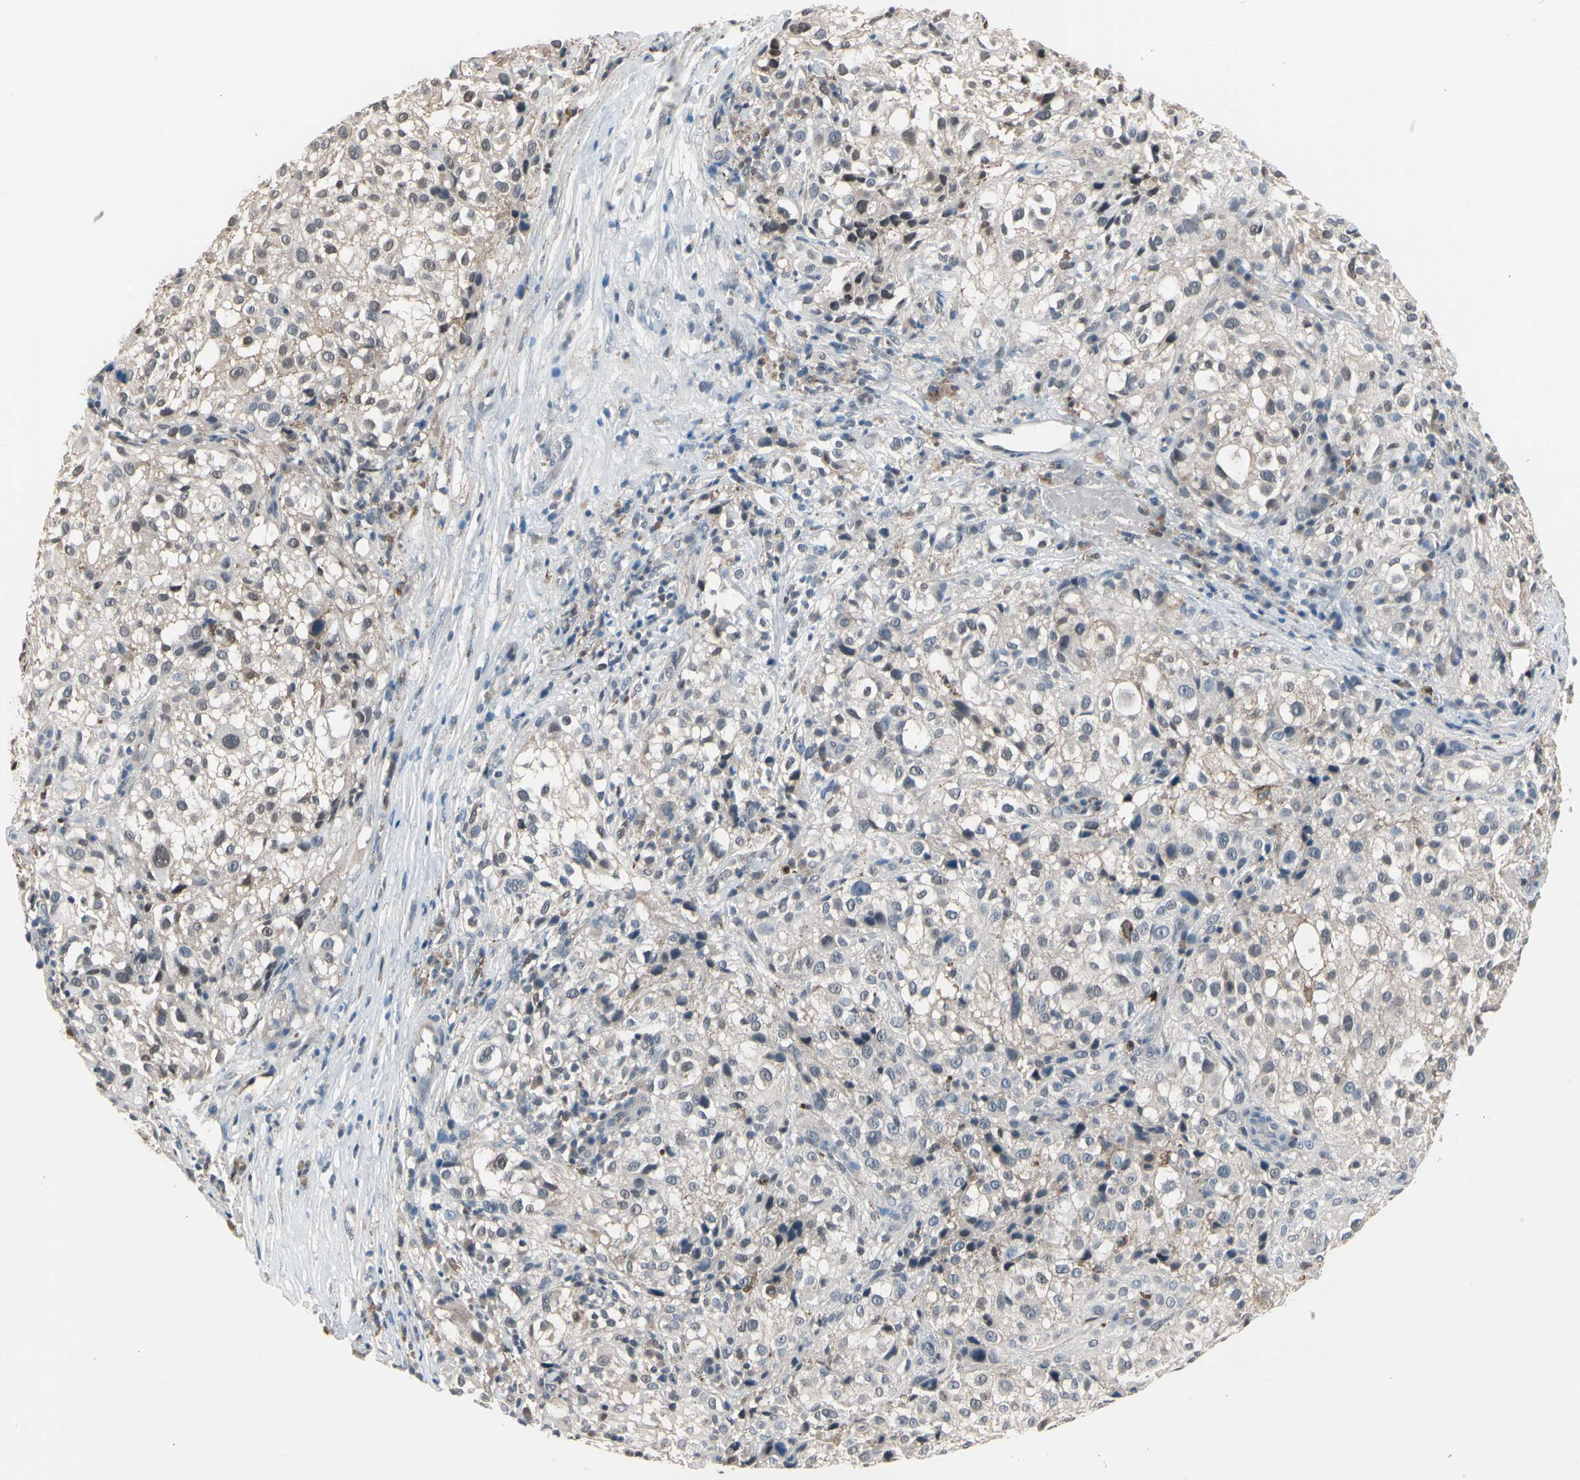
{"staining": {"intensity": "weak", "quantity": "<25%", "location": "cytoplasmic/membranous,nuclear"}, "tissue": "melanoma", "cell_type": "Tumor cells", "image_type": "cancer", "snomed": [{"axis": "morphology", "description": "Necrosis, NOS"}, {"axis": "morphology", "description": "Malignant melanoma, NOS"}, {"axis": "topography", "description": "Skin"}], "caption": "Immunohistochemical staining of malignant melanoma reveals no significant staining in tumor cells.", "gene": "PSMA2", "patient": {"sex": "female", "age": 87}}